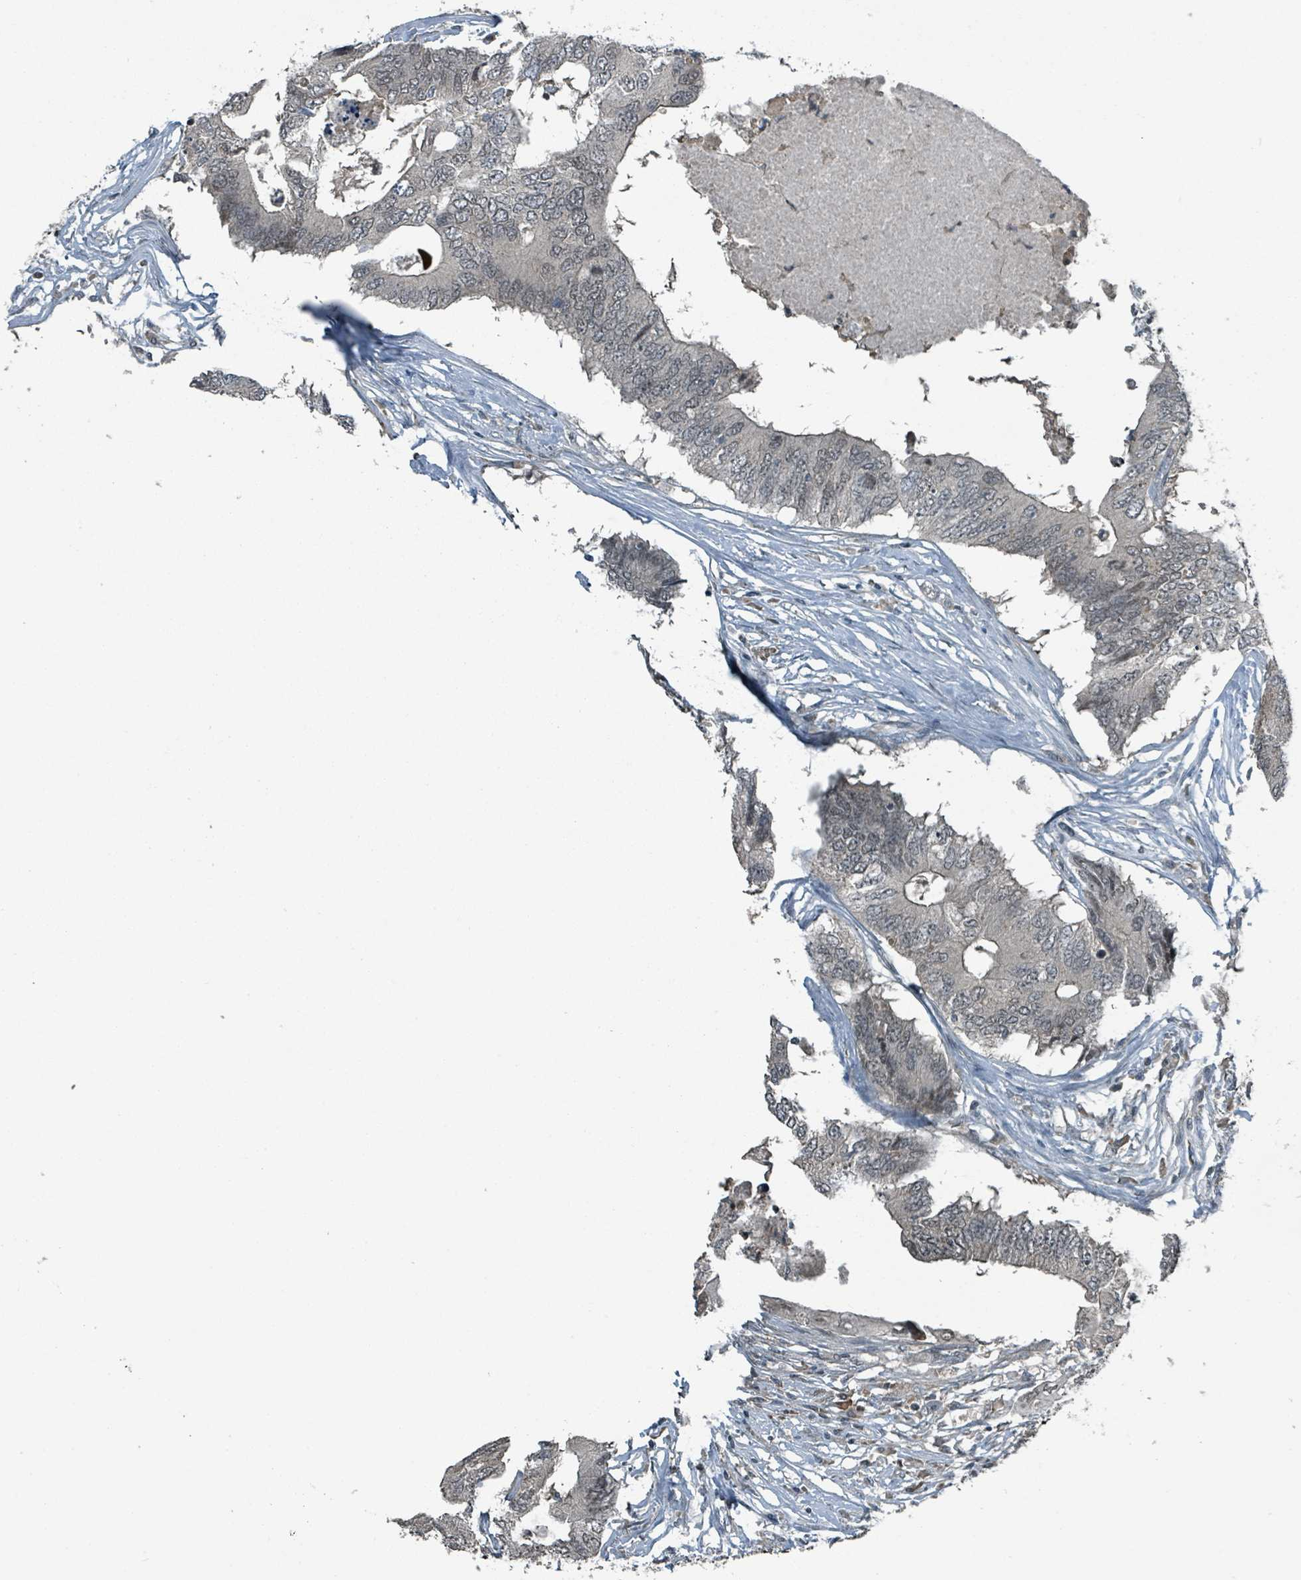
{"staining": {"intensity": "weak", "quantity": "25%-75%", "location": "nuclear"}, "tissue": "colorectal cancer", "cell_type": "Tumor cells", "image_type": "cancer", "snomed": [{"axis": "morphology", "description": "Adenocarcinoma, NOS"}, {"axis": "topography", "description": "Colon"}], "caption": "Immunohistochemistry micrograph of neoplastic tissue: adenocarcinoma (colorectal) stained using IHC reveals low levels of weak protein expression localized specifically in the nuclear of tumor cells, appearing as a nuclear brown color.", "gene": "PHIP", "patient": {"sex": "male", "age": 71}}